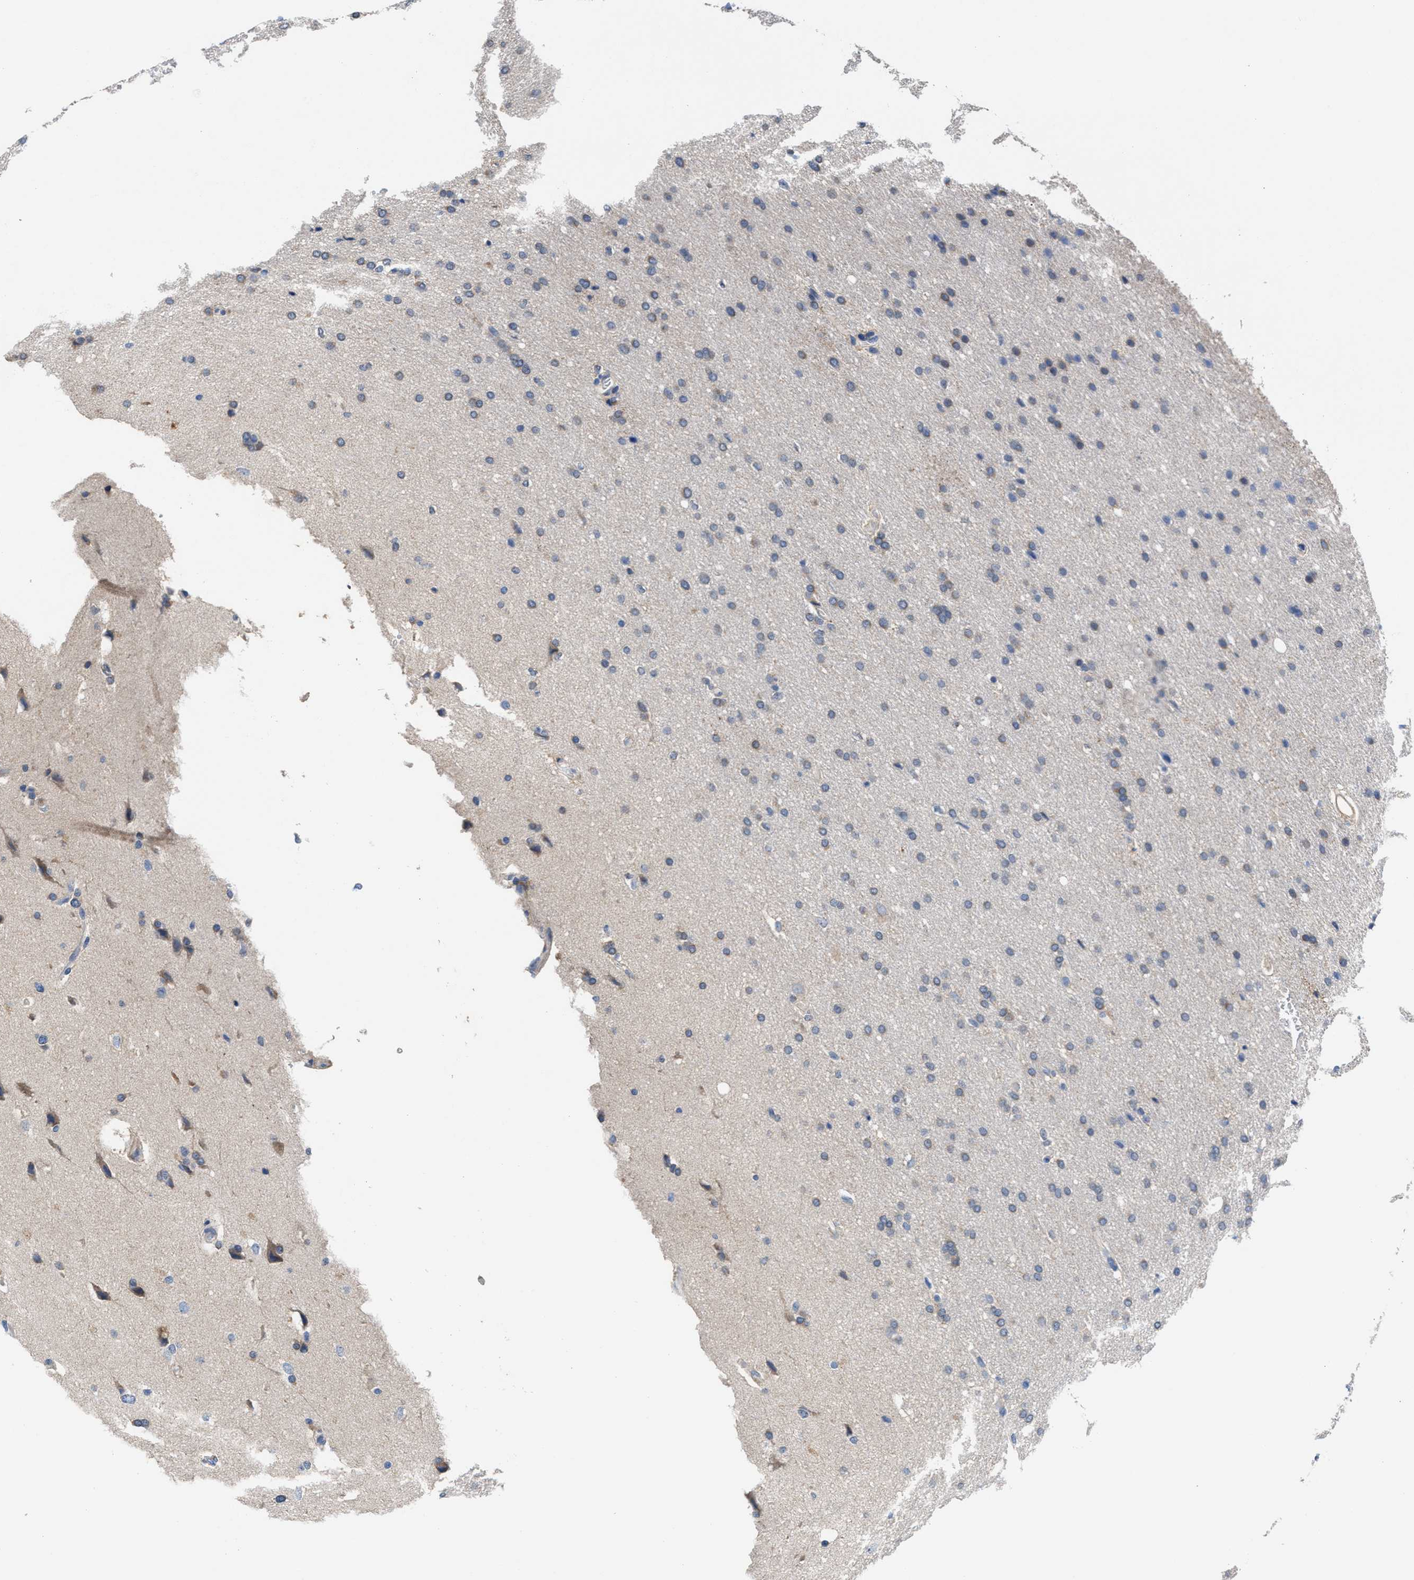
{"staining": {"intensity": "moderate", "quantity": "<25%", "location": "cytoplasmic/membranous"}, "tissue": "glioma", "cell_type": "Tumor cells", "image_type": "cancer", "snomed": [{"axis": "morphology", "description": "Glioma, malignant, Low grade"}, {"axis": "topography", "description": "Brain"}], "caption": "Low-grade glioma (malignant) stained with a brown dye demonstrates moderate cytoplasmic/membranous positive positivity in approximately <25% of tumor cells.", "gene": "MYH3", "patient": {"sex": "female", "age": 37}}